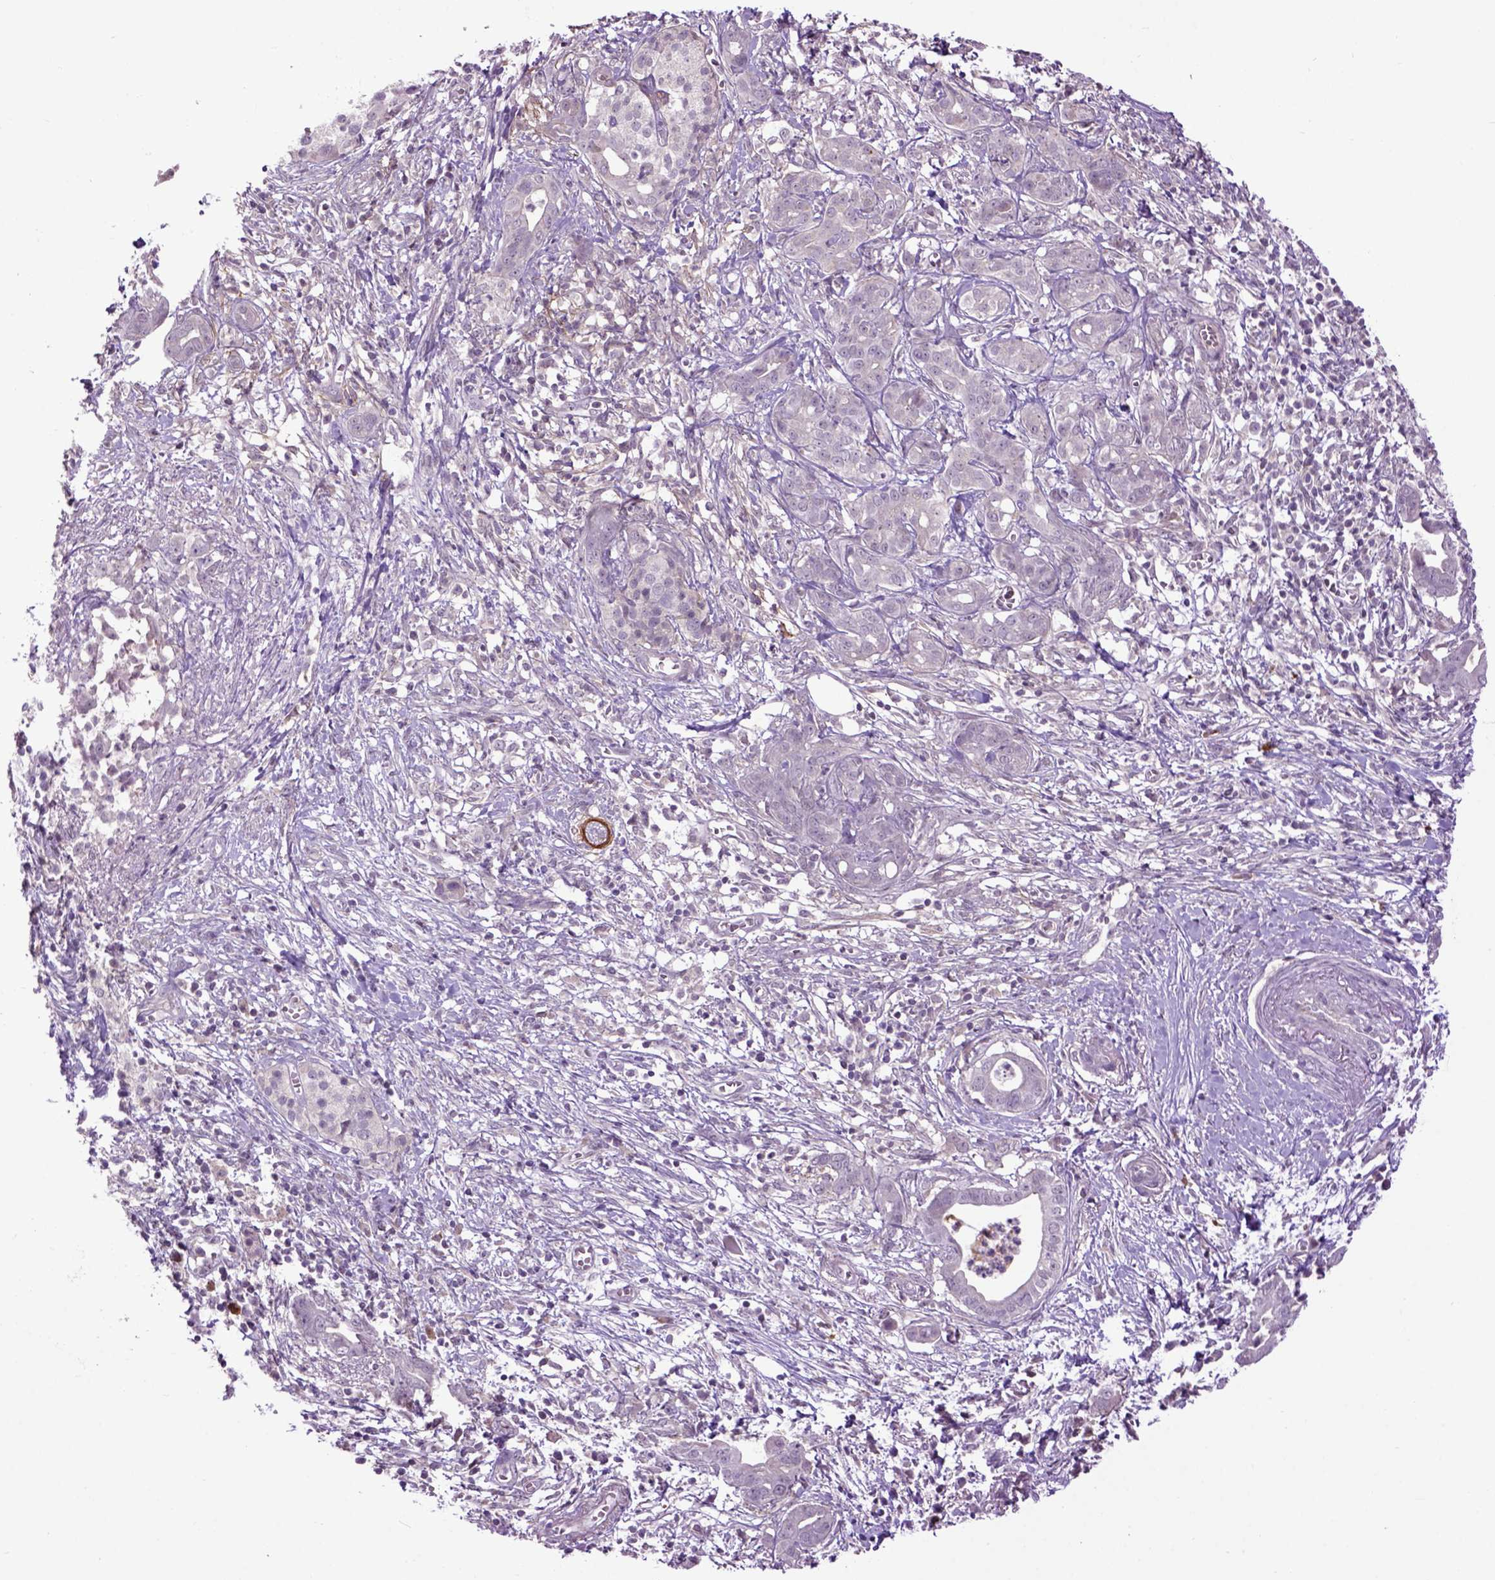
{"staining": {"intensity": "negative", "quantity": "none", "location": "none"}, "tissue": "pancreatic cancer", "cell_type": "Tumor cells", "image_type": "cancer", "snomed": [{"axis": "morphology", "description": "Adenocarcinoma, NOS"}, {"axis": "topography", "description": "Pancreas"}], "caption": "Pancreatic cancer stained for a protein using immunohistochemistry (IHC) shows no staining tumor cells.", "gene": "EMILIN3", "patient": {"sex": "male", "age": 61}}